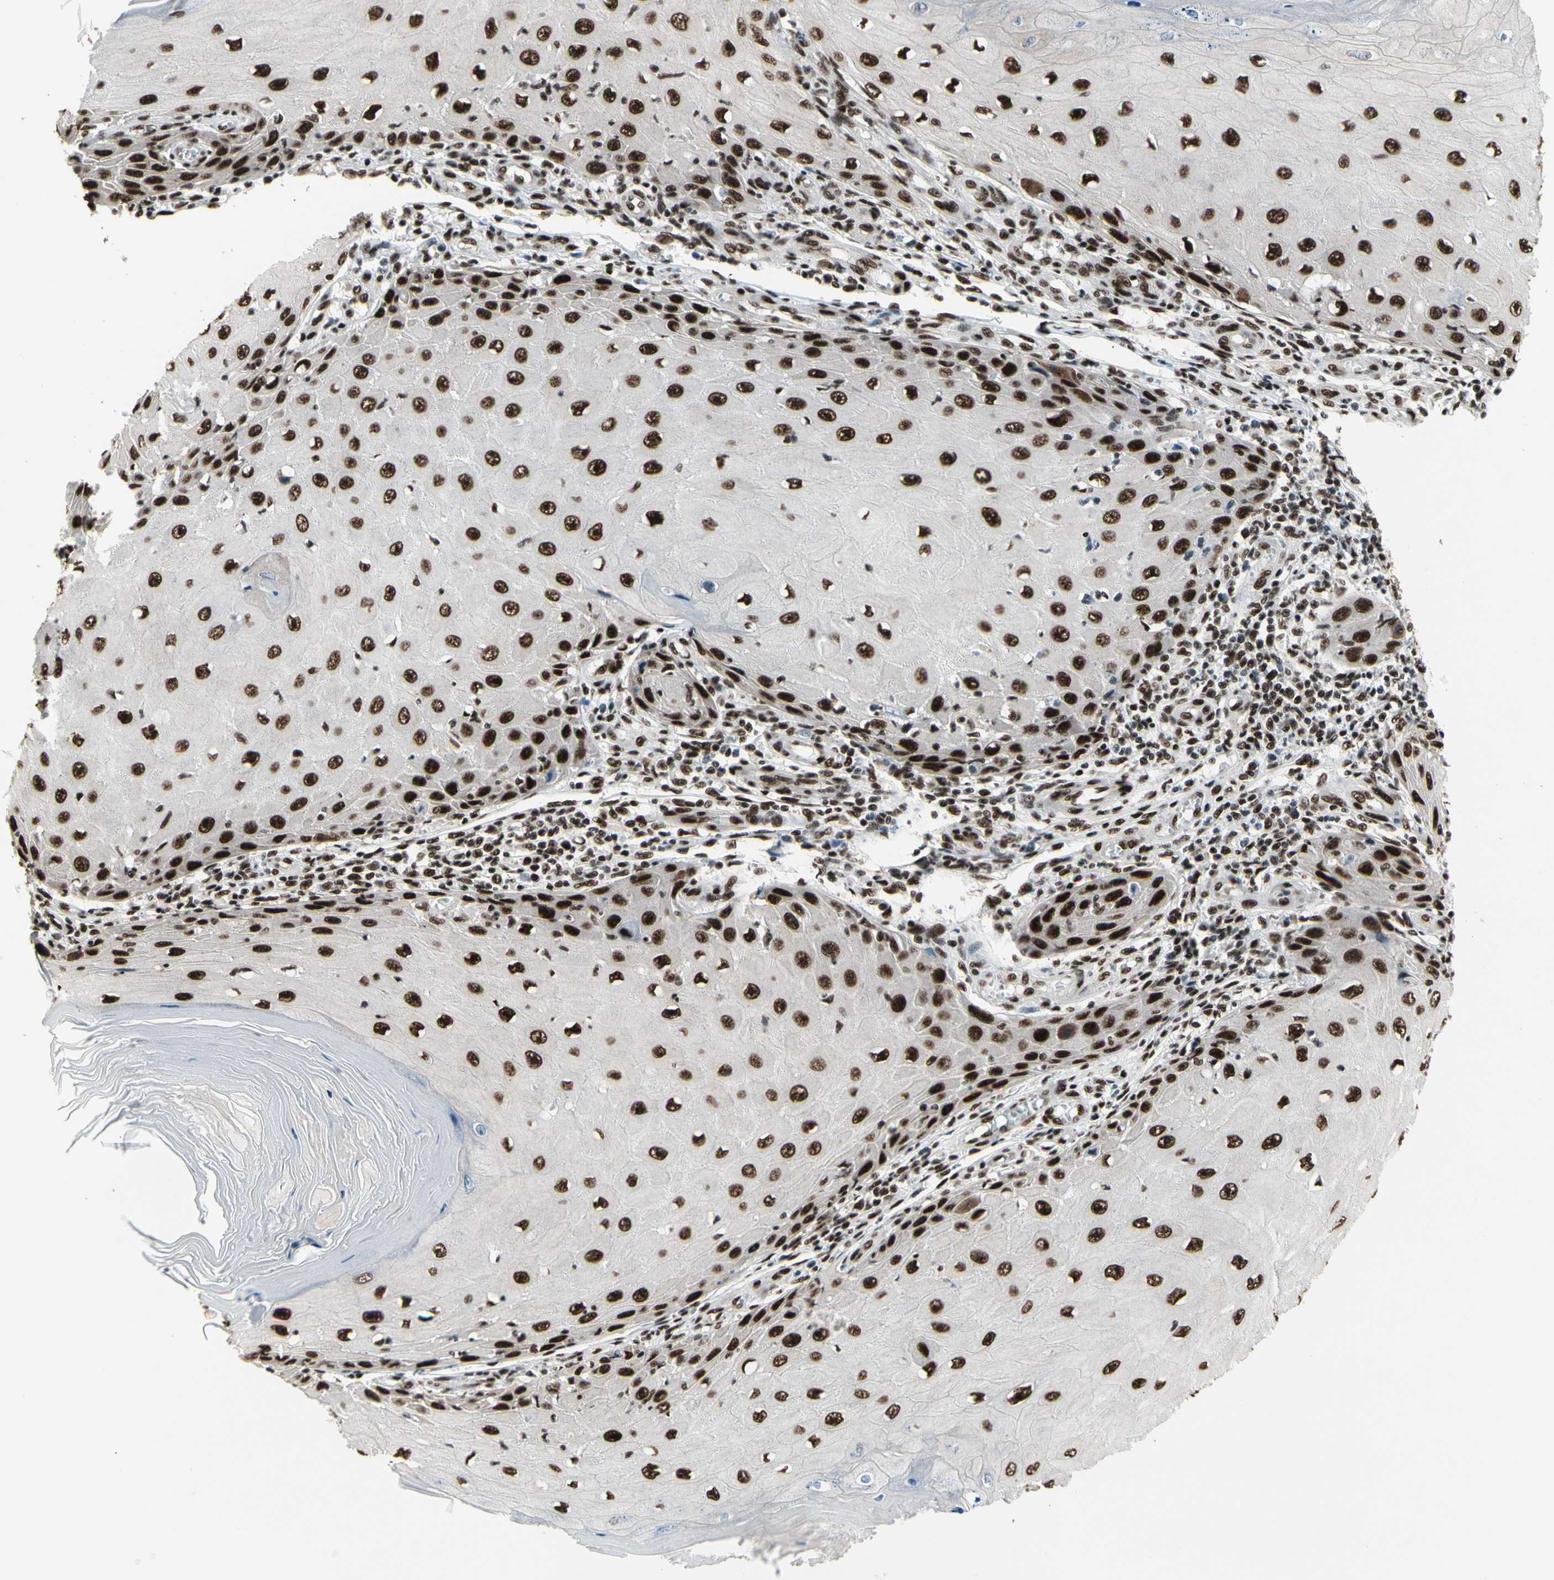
{"staining": {"intensity": "strong", "quantity": ">75%", "location": "nuclear"}, "tissue": "skin cancer", "cell_type": "Tumor cells", "image_type": "cancer", "snomed": [{"axis": "morphology", "description": "Squamous cell carcinoma, NOS"}, {"axis": "topography", "description": "Skin"}], "caption": "Immunohistochemical staining of human skin cancer (squamous cell carcinoma) demonstrates strong nuclear protein staining in about >75% of tumor cells.", "gene": "SRSF11", "patient": {"sex": "female", "age": 73}}